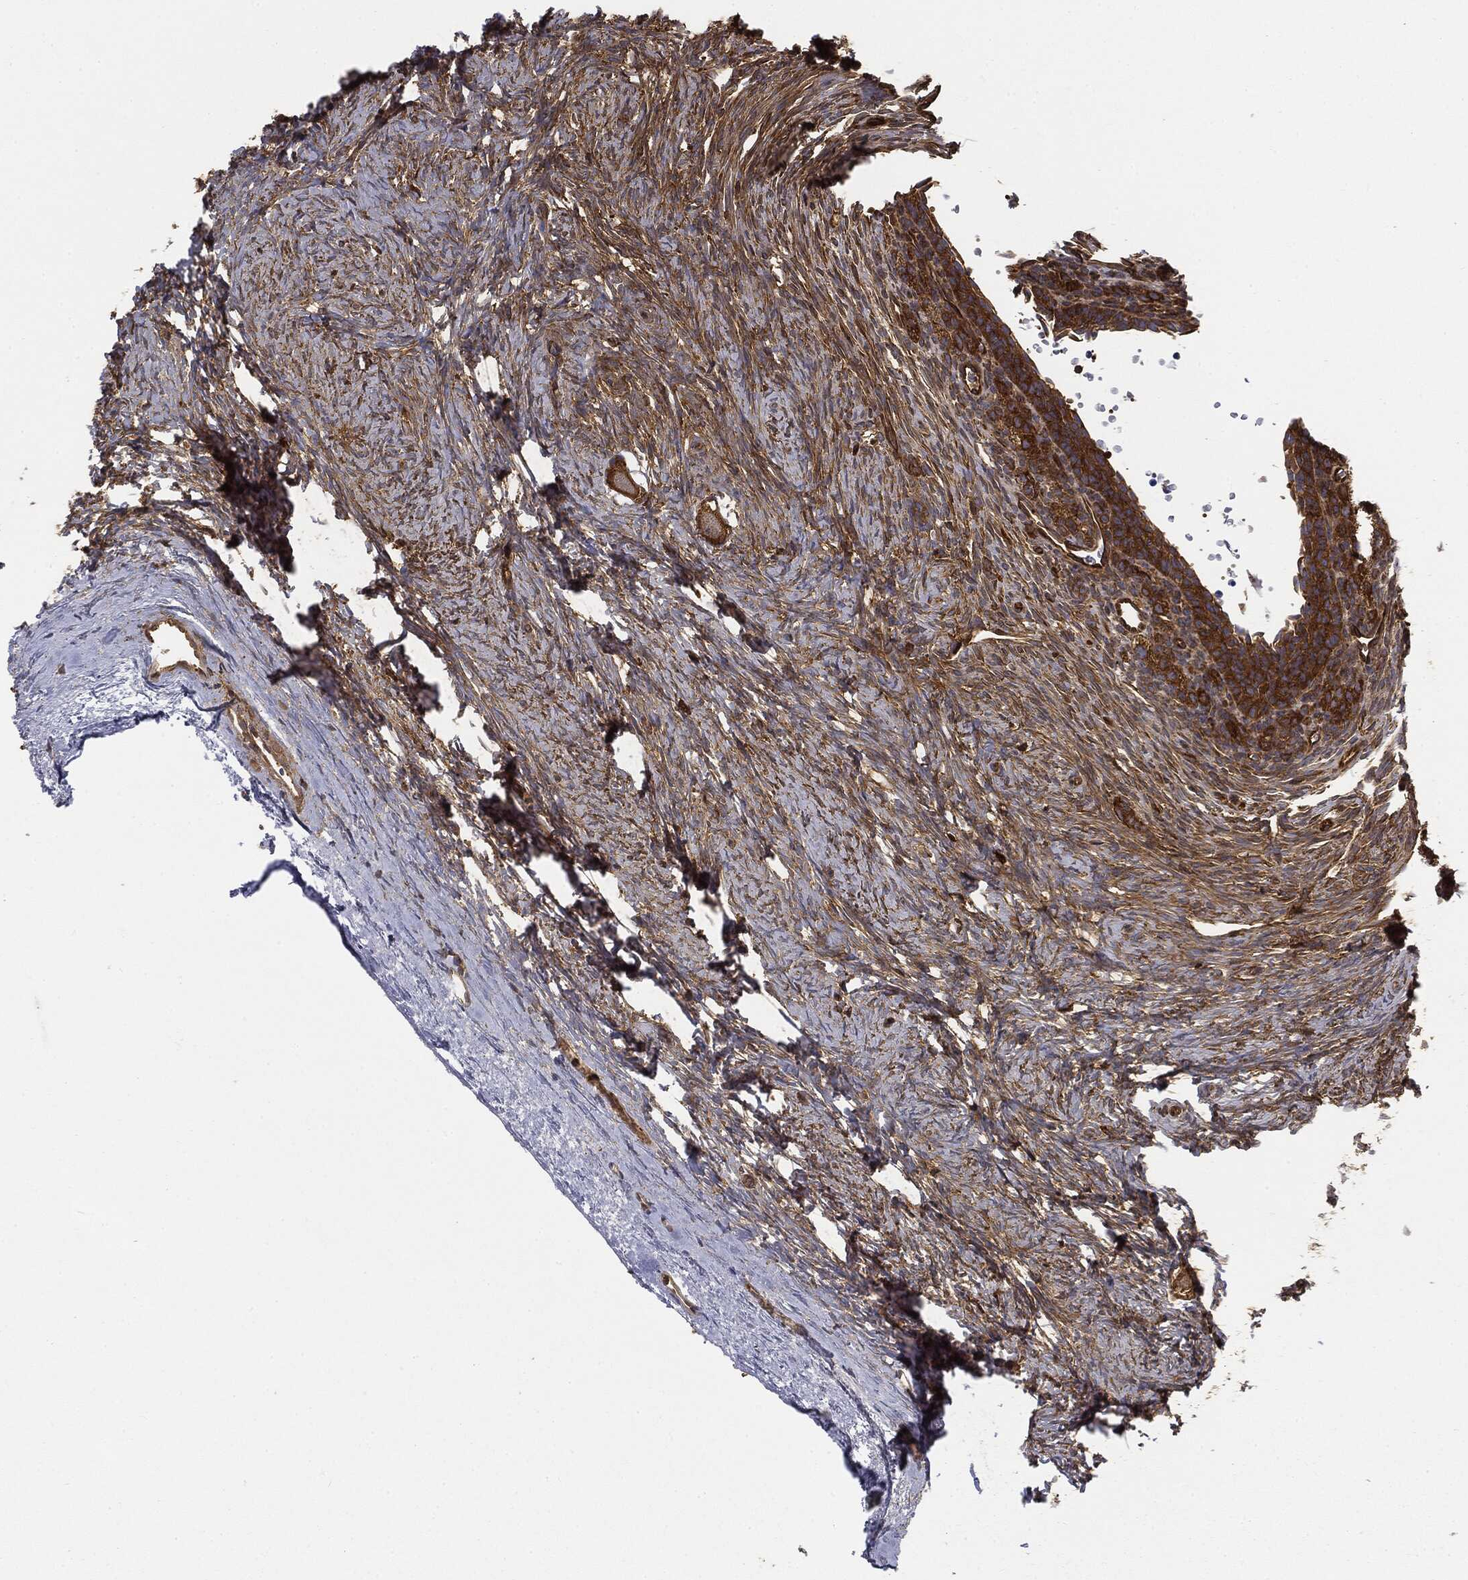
{"staining": {"intensity": "moderate", "quantity": "25%-75%", "location": "cytoplasmic/membranous"}, "tissue": "ovary", "cell_type": "Ovarian stroma cells", "image_type": "normal", "snomed": [{"axis": "morphology", "description": "Normal tissue, NOS"}, {"axis": "topography", "description": "Ovary"}], "caption": "Immunohistochemistry (IHC) (DAB (3,3'-diaminobenzidine)) staining of normal human ovary shows moderate cytoplasmic/membranous protein expression in about 25%-75% of ovarian stroma cells.", "gene": "WDR1", "patient": {"sex": "female", "age": 27}}